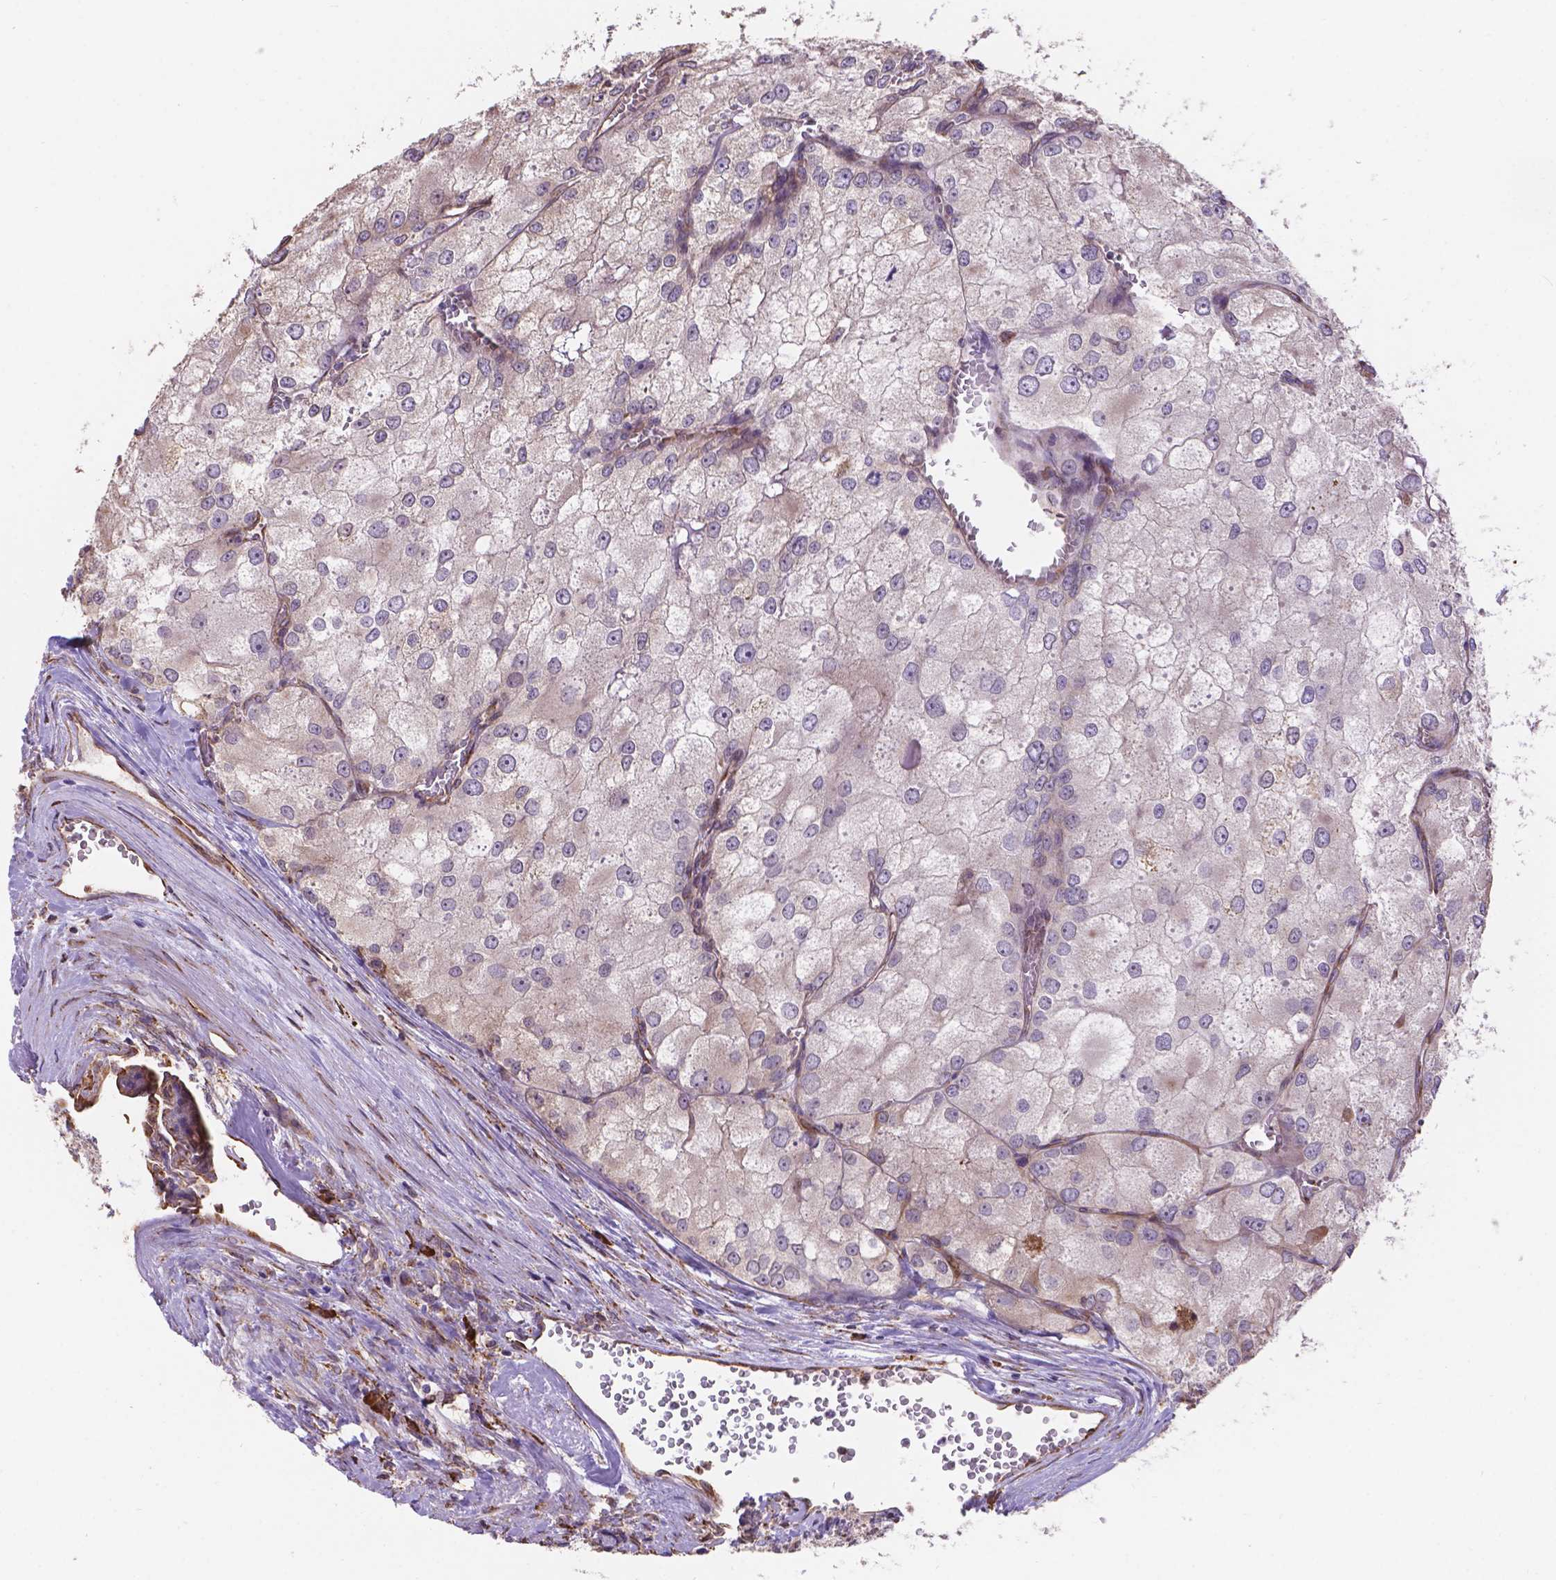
{"staining": {"intensity": "negative", "quantity": "none", "location": "none"}, "tissue": "renal cancer", "cell_type": "Tumor cells", "image_type": "cancer", "snomed": [{"axis": "morphology", "description": "Adenocarcinoma, NOS"}, {"axis": "topography", "description": "Kidney"}], "caption": "High magnification brightfield microscopy of renal cancer stained with DAB (3,3'-diaminobenzidine) (brown) and counterstained with hematoxylin (blue): tumor cells show no significant expression.", "gene": "IPO11", "patient": {"sex": "female", "age": 70}}